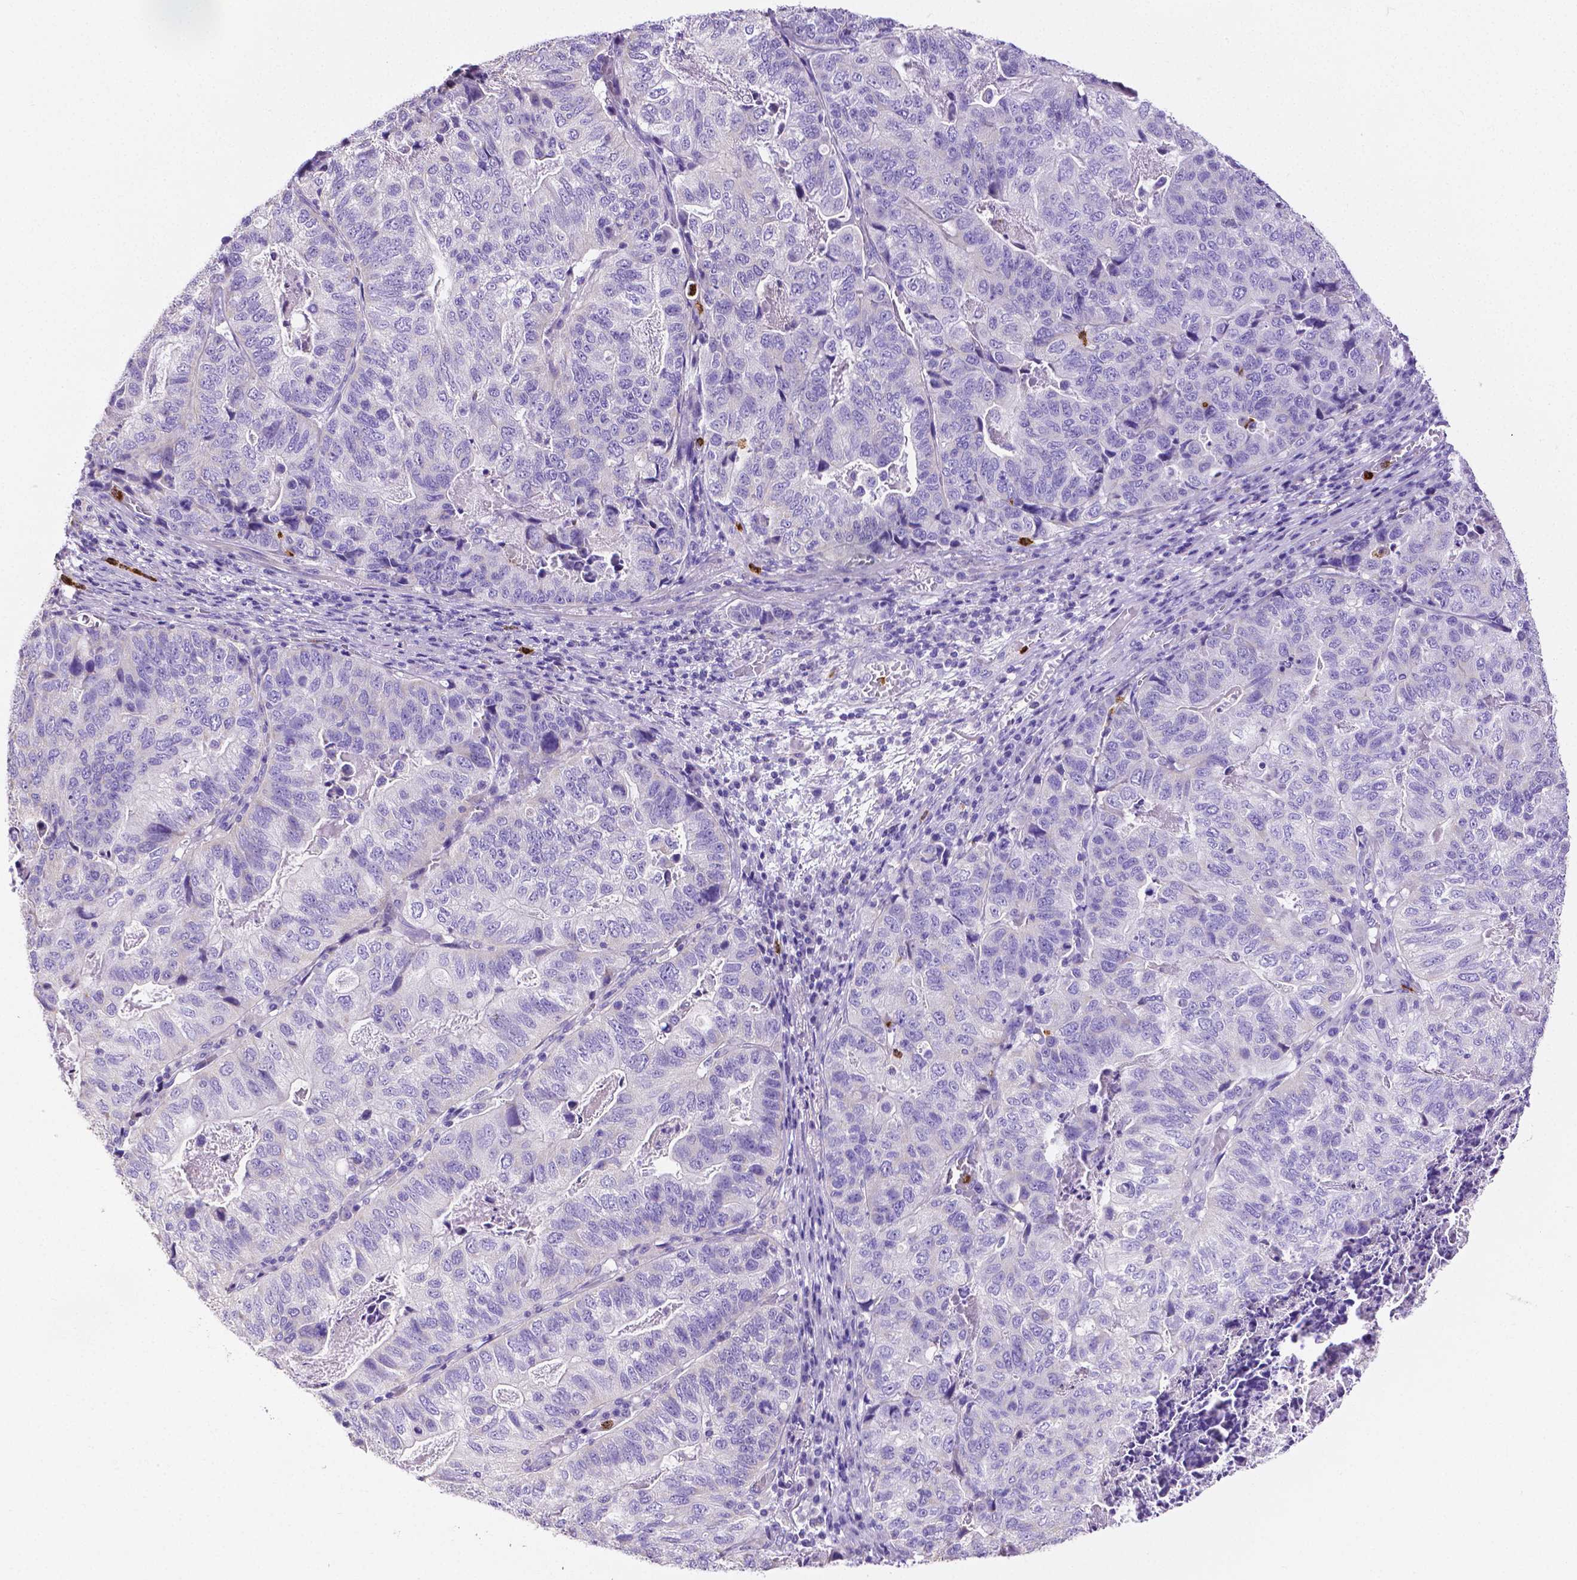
{"staining": {"intensity": "negative", "quantity": "none", "location": "none"}, "tissue": "stomach cancer", "cell_type": "Tumor cells", "image_type": "cancer", "snomed": [{"axis": "morphology", "description": "Adenocarcinoma, NOS"}, {"axis": "topography", "description": "Stomach, upper"}], "caption": "Human stomach cancer stained for a protein using immunohistochemistry (IHC) displays no positivity in tumor cells.", "gene": "MMP9", "patient": {"sex": "female", "age": 67}}